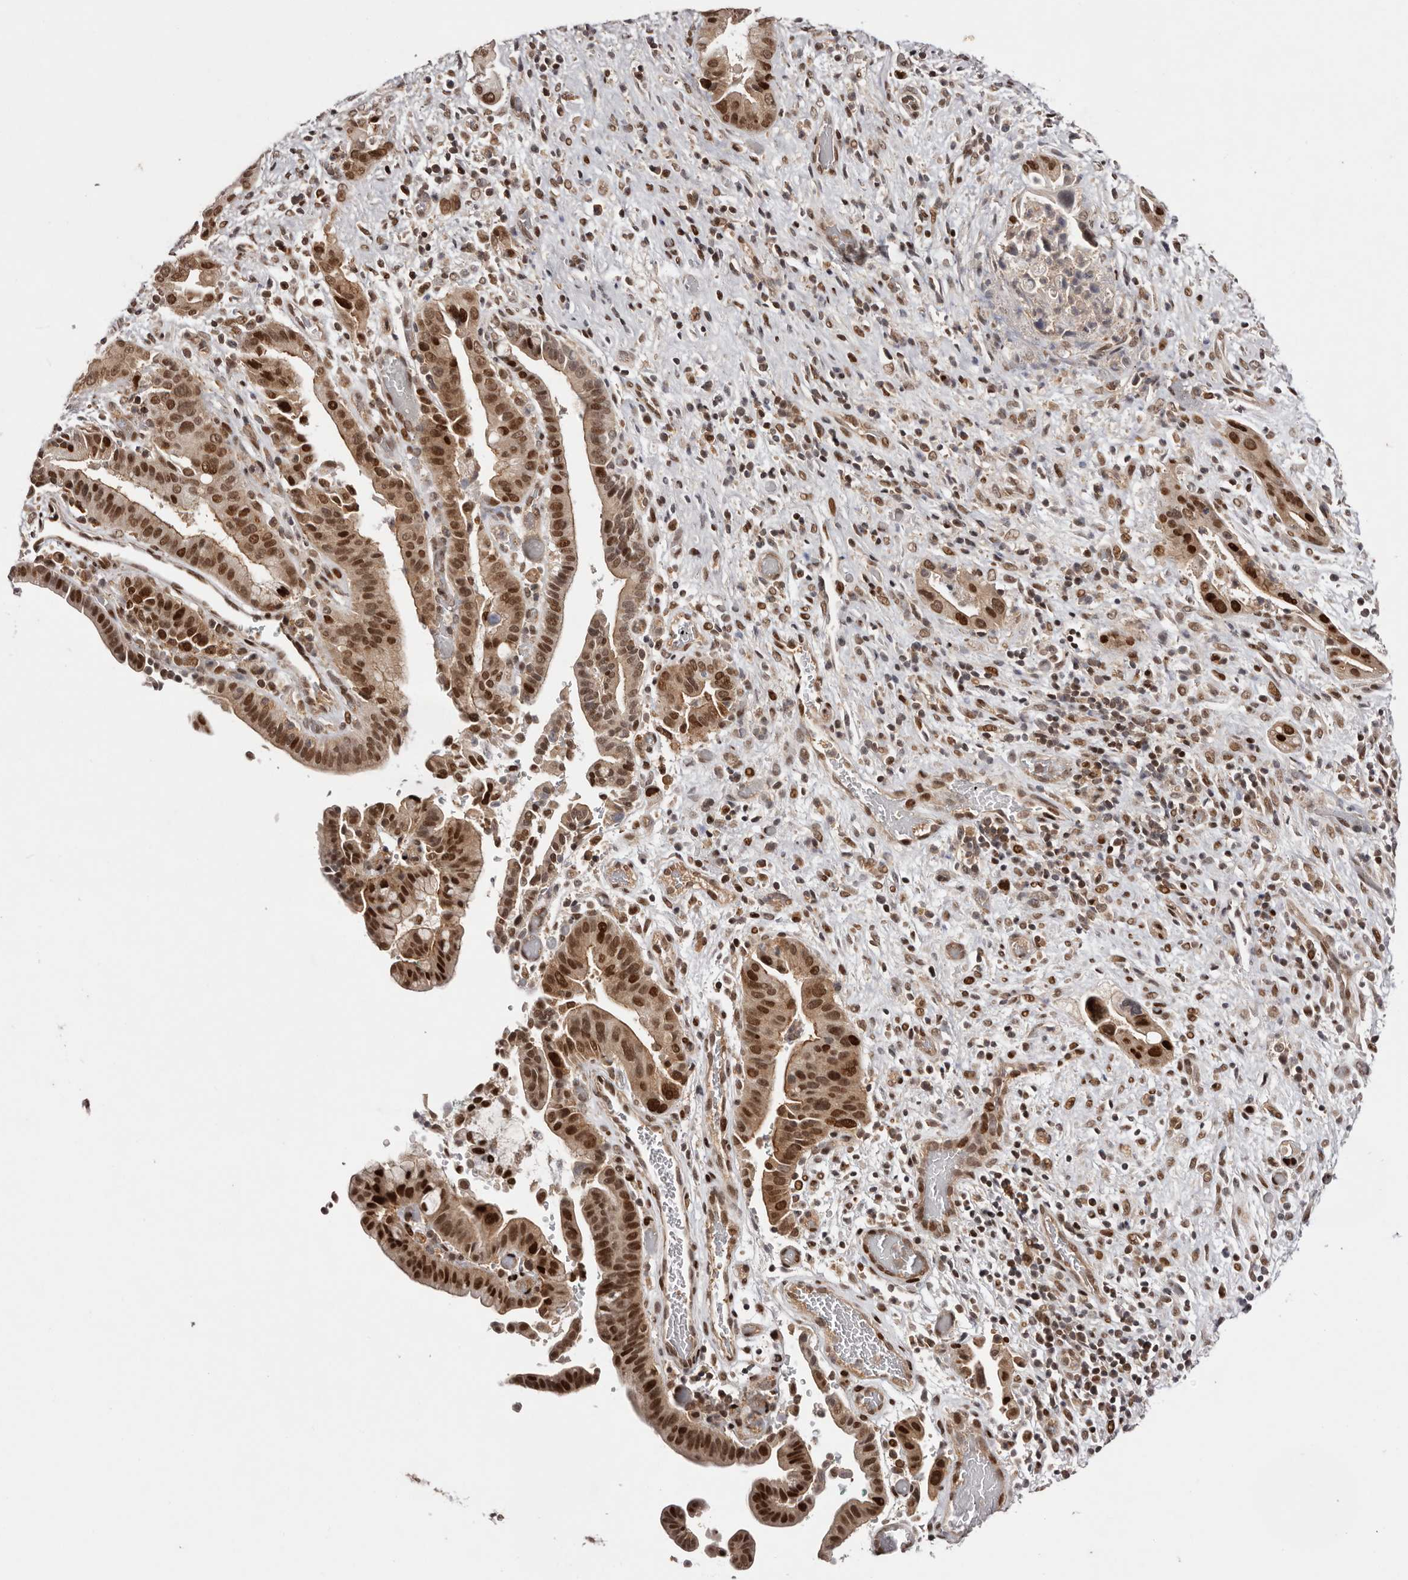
{"staining": {"intensity": "strong", "quantity": ">75%", "location": "cytoplasmic/membranous,nuclear"}, "tissue": "liver cancer", "cell_type": "Tumor cells", "image_type": "cancer", "snomed": [{"axis": "morphology", "description": "Cholangiocarcinoma"}, {"axis": "topography", "description": "Liver"}], "caption": "Immunohistochemical staining of liver cancer (cholangiocarcinoma) reveals high levels of strong cytoplasmic/membranous and nuclear staining in approximately >75% of tumor cells. (DAB IHC with brightfield microscopy, high magnification).", "gene": "FBXO5", "patient": {"sex": "female", "age": 54}}